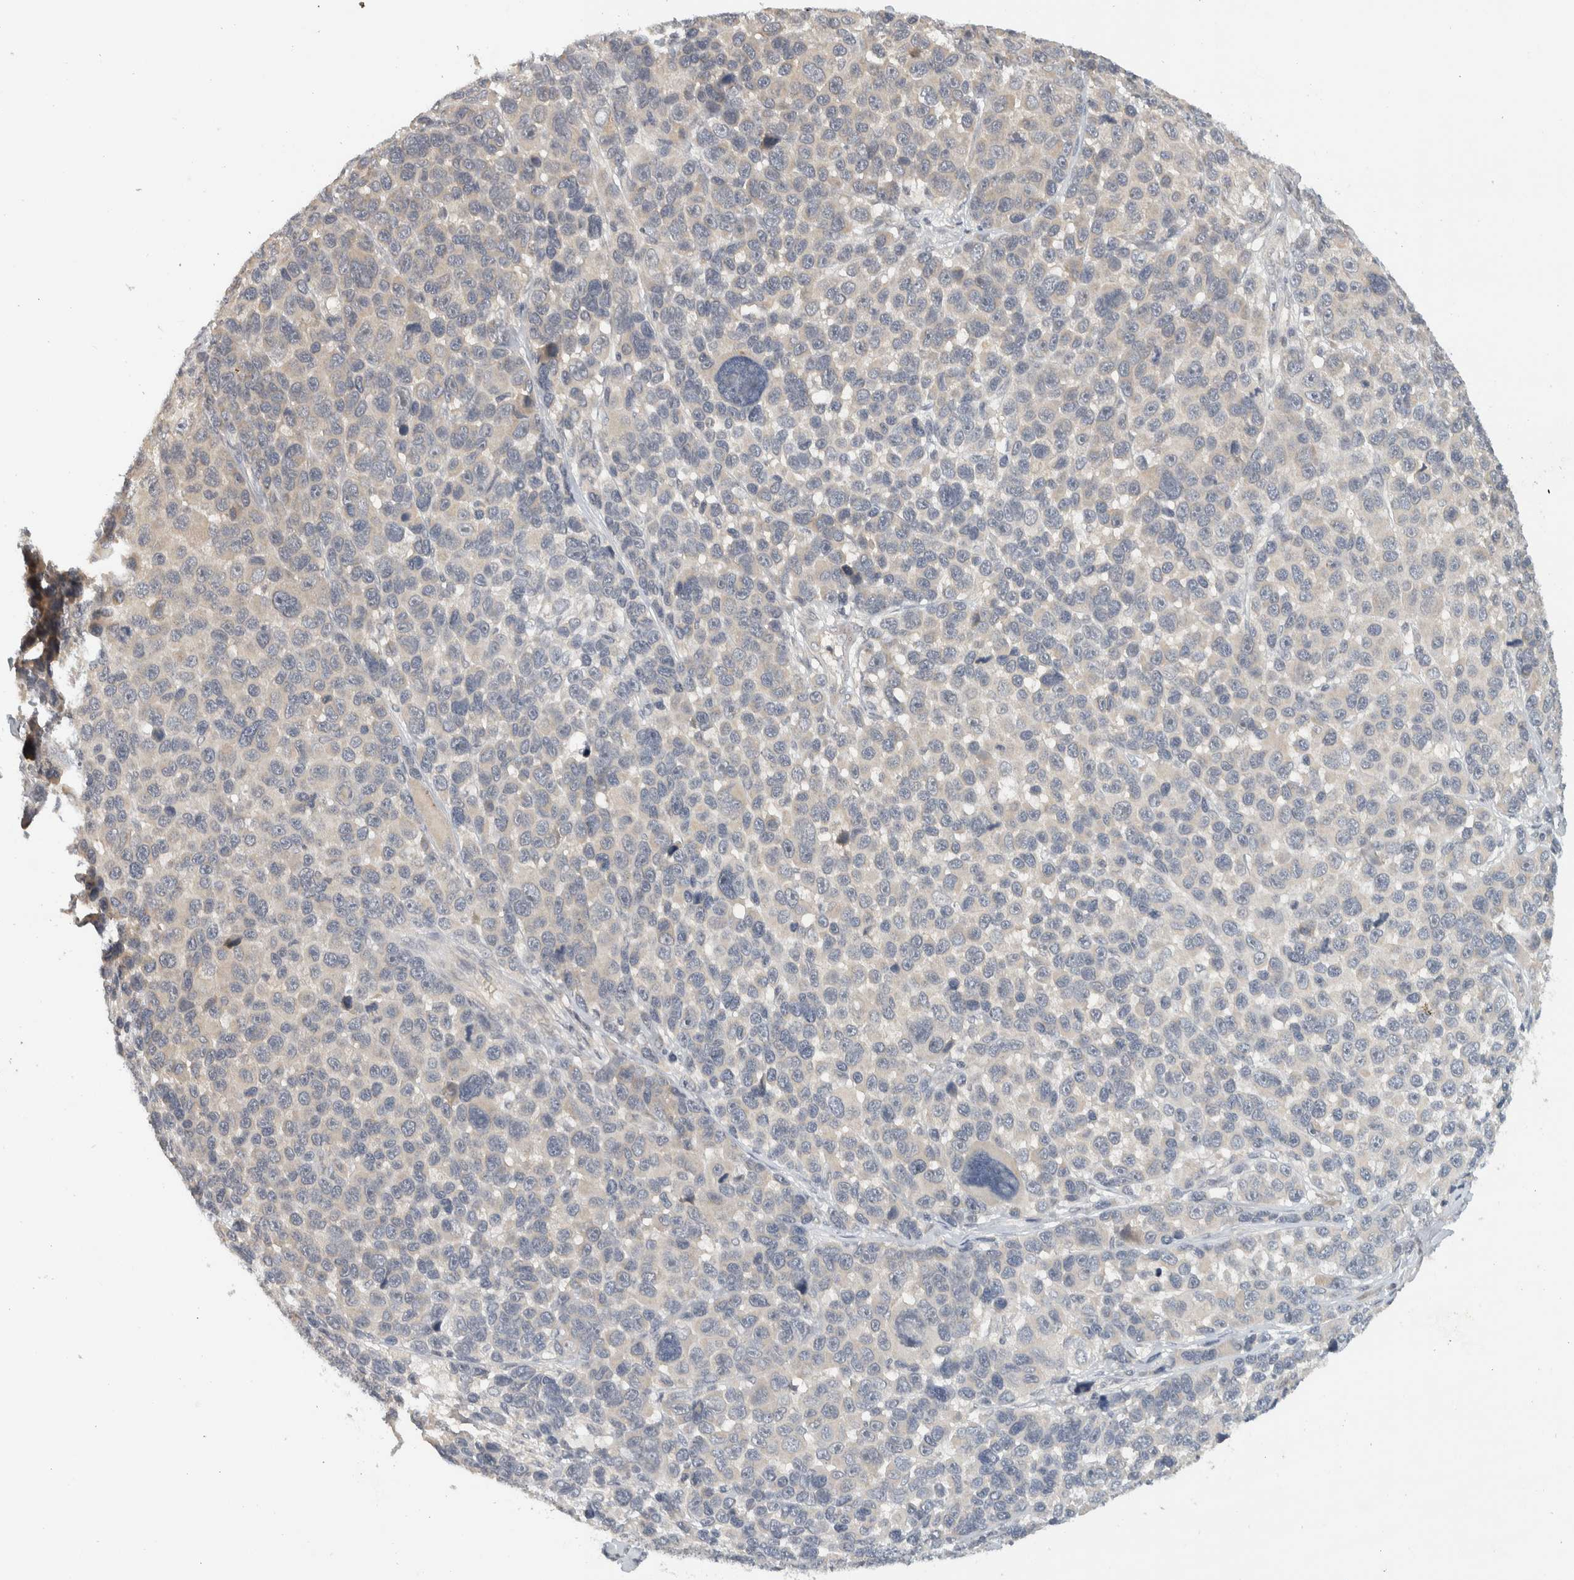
{"staining": {"intensity": "negative", "quantity": "none", "location": "none"}, "tissue": "melanoma", "cell_type": "Tumor cells", "image_type": "cancer", "snomed": [{"axis": "morphology", "description": "Malignant melanoma, NOS"}, {"axis": "topography", "description": "Skin"}], "caption": "There is no significant staining in tumor cells of melanoma.", "gene": "AFP", "patient": {"sex": "male", "age": 53}}